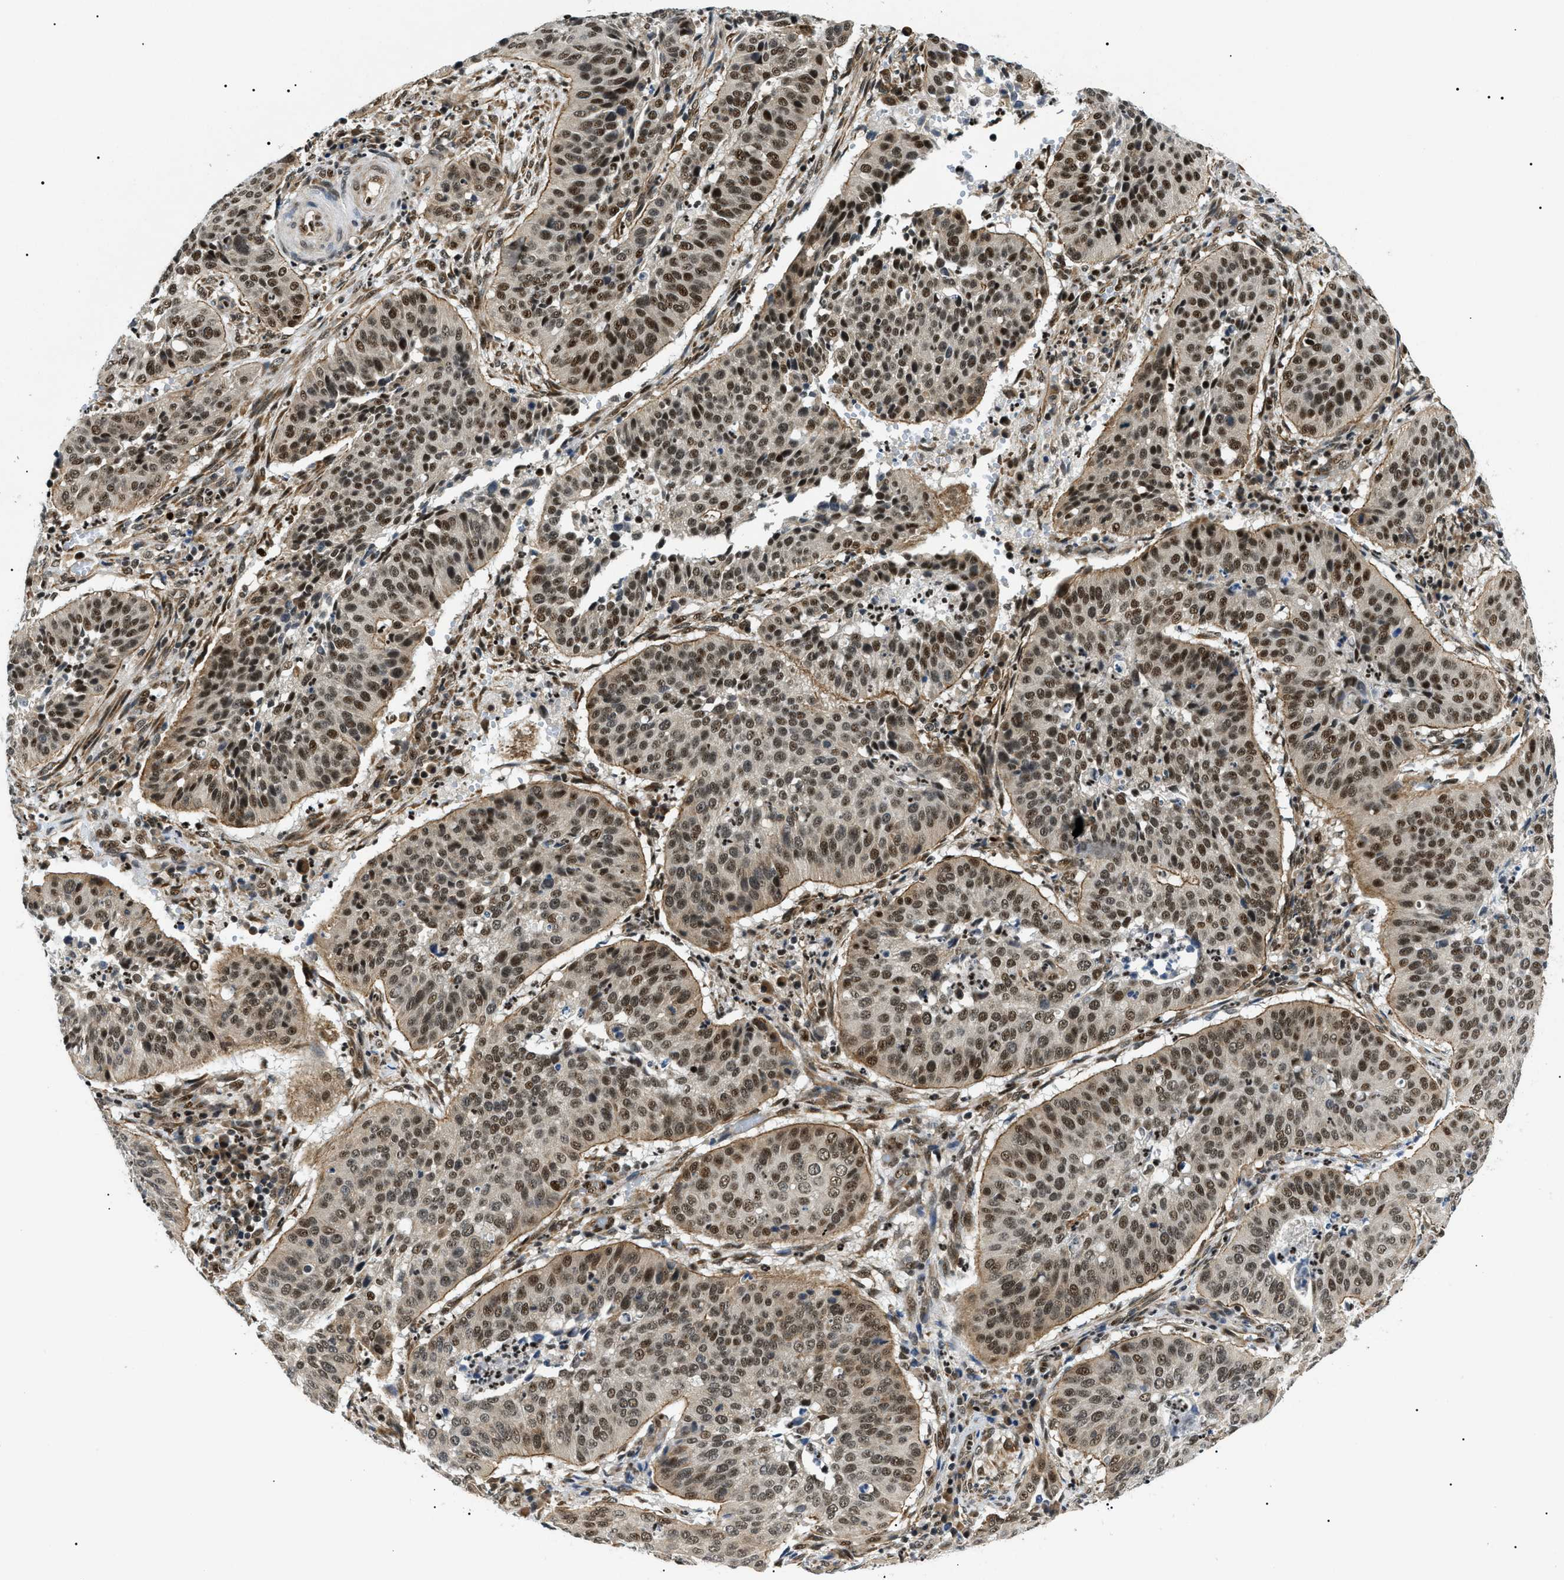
{"staining": {"intensity": "strong", "quantity": ">75%", "location": "nuclear"}, "tissue": "cervical cancer", "cell_type": "Tumor cells", "image_type": "cancer", "snomed": [{"axis": "morphology", "description": "Normal tissue, NOS"}, {"axis": "morphology", "description": "Squamous cell carcinoma, NOS"}, {"axis": "topography", "description": "Cervix"}], "caption": "Human cervical cancer (squamous cell carcinoma) stained with a protein marker demonstrates strong staining in tumor cells.", "gene": "CWC25", "patient": {"sex": "female", "age": 39}}